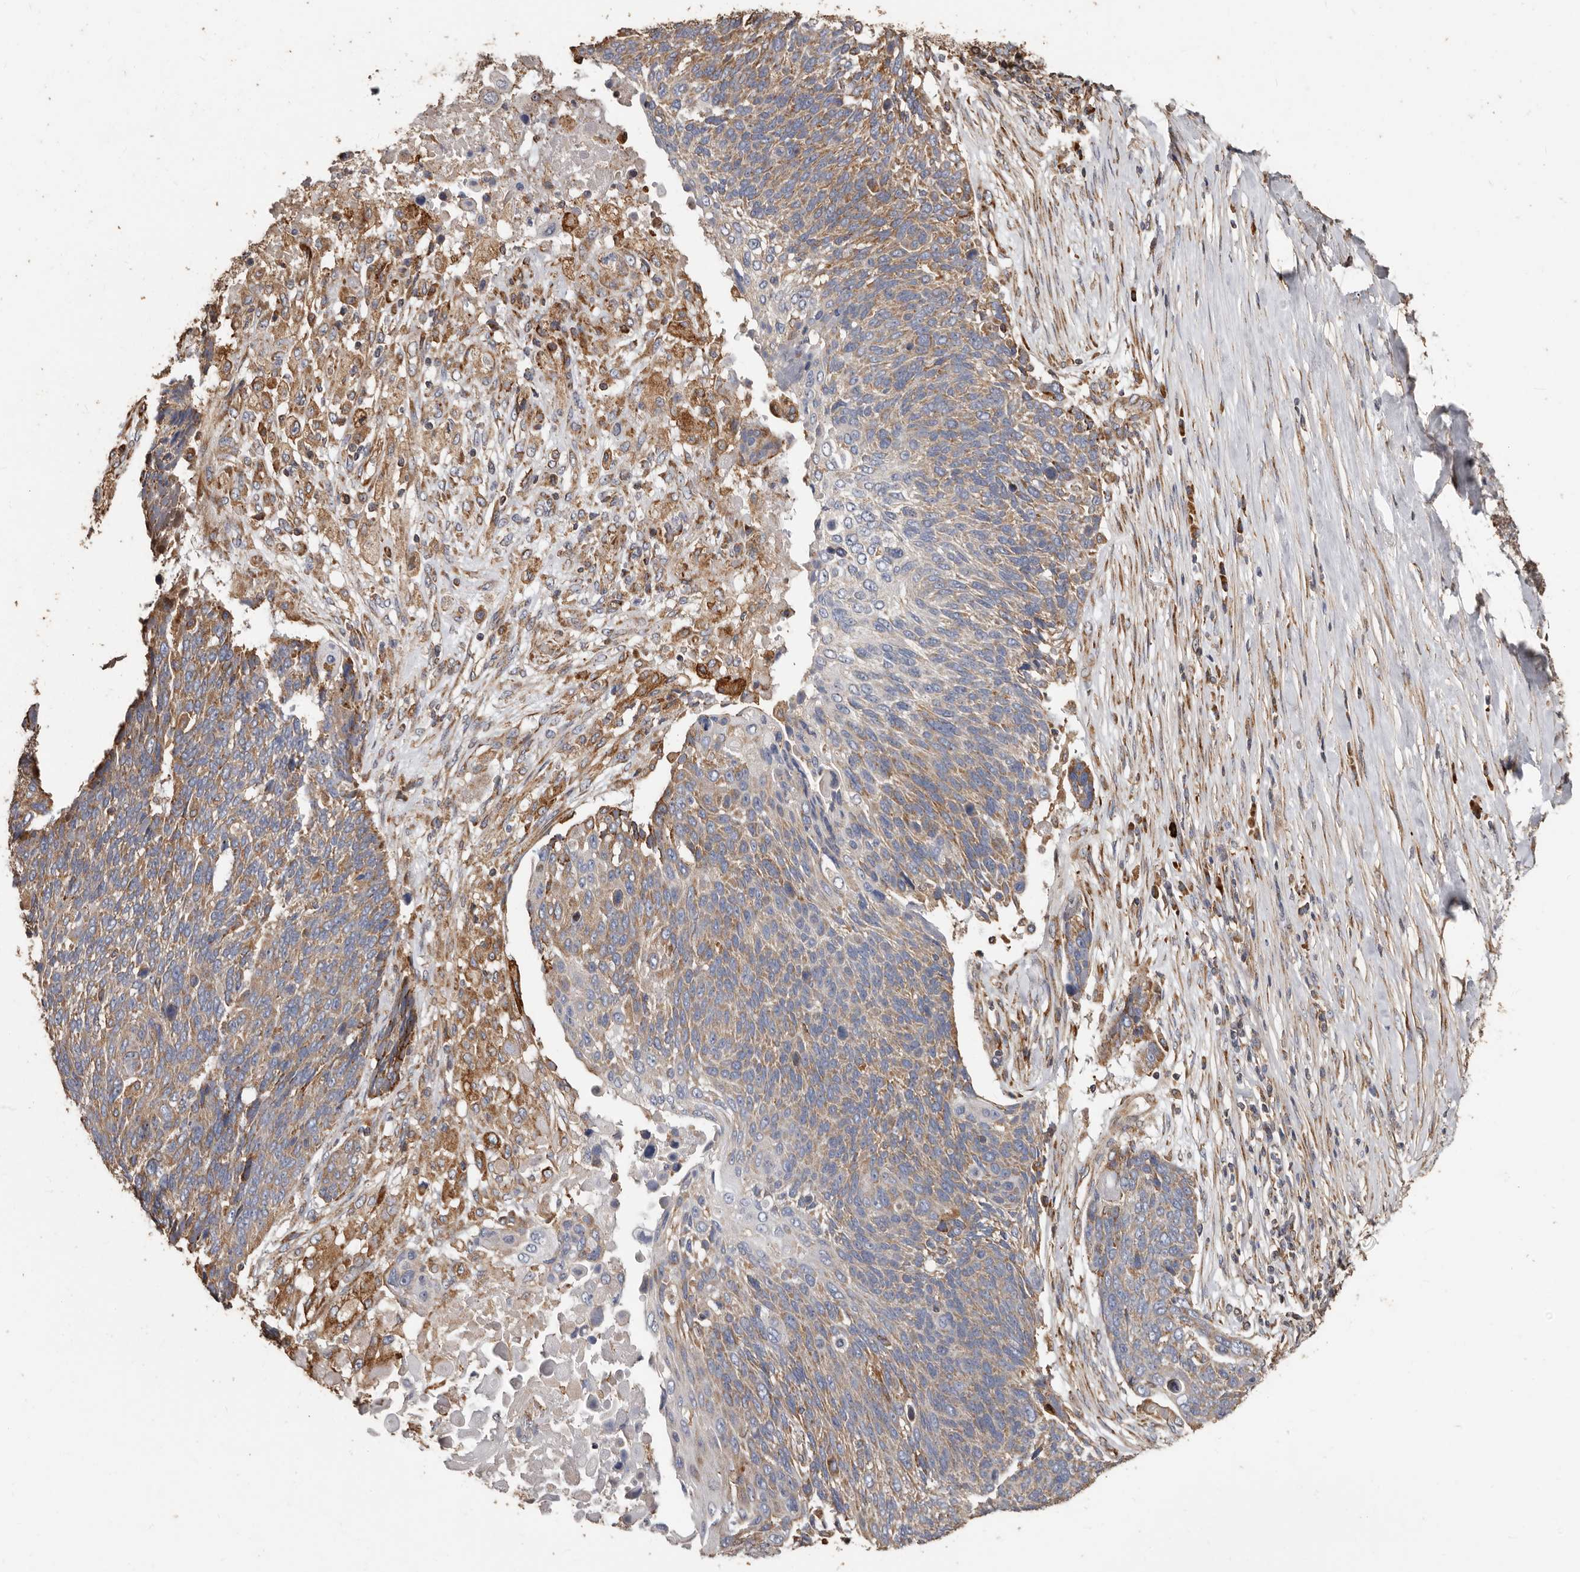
{"staining": {"intensity": "moderate", "quantity": ">75%", "location": "cytoplasmic/membranous"}, "tissue": "lung cancer", "cell_type": "Tumor cells", "image_type": "cancer", "snomed": [{"axis": "morphology", "description": "Squamous cell carcinoma, NOS"}, {"axis": "topography", "description": "Lung"}], "caption": "Moderate cytoplasmic/membranous protein positivity is seen in about >75% of tumor cells in lung squamous cell carcinoma.", "gene": "OSGIN2", "patient": {"sex": "male", "age": 66}}